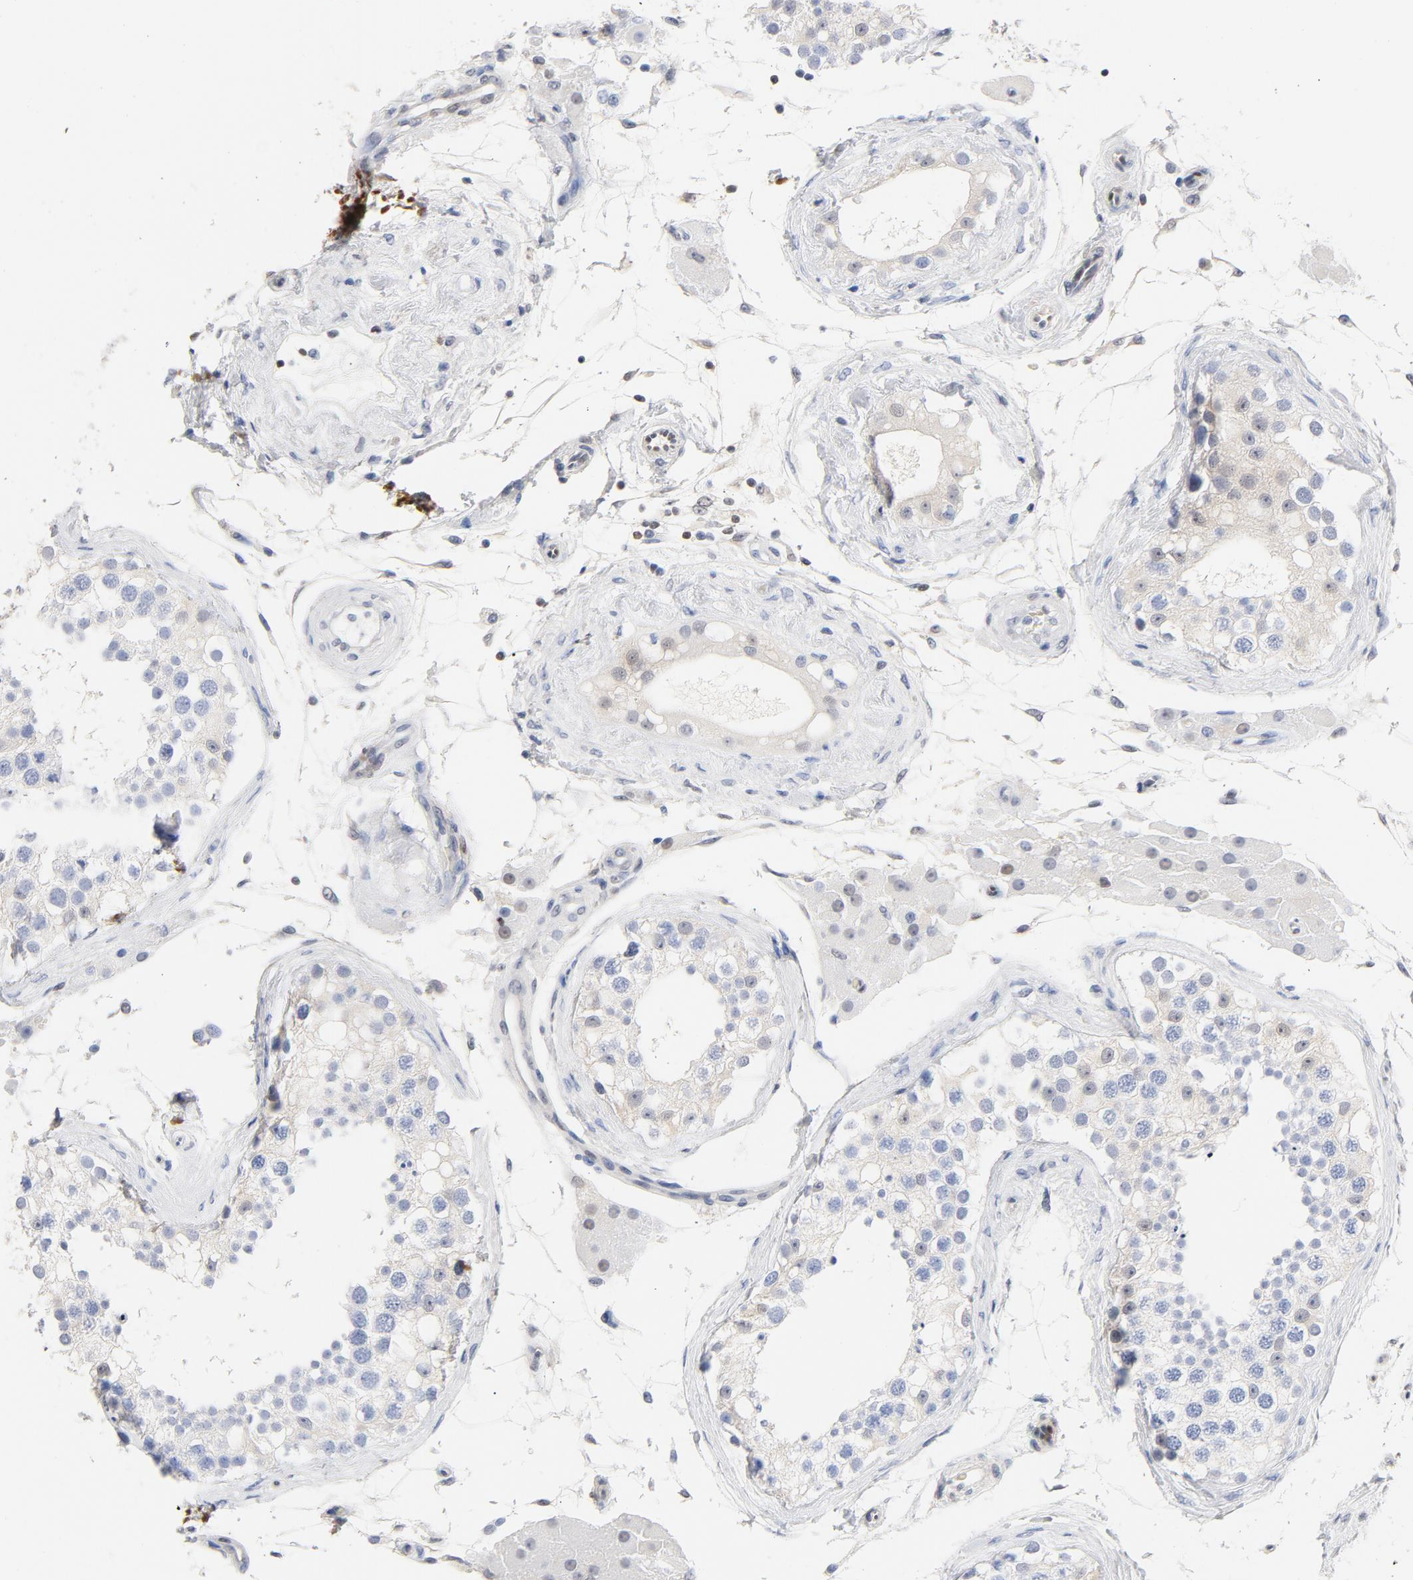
{"staining": {"intensity": "weak", "quantity": "25%-75%", "location": "cytoplasmic/membranous"}, "tissue": "testis", "cell_type": "Cells in seminiferous ducts", "image_type": "normal", "snomed": [{"axis": "morphology", "description": "Normal tissue, NOS"}, {"axis": "topography", "description": "Testis"}], "caption": "This micrograph exhibits immunohistochemistry staining of unremarkable testis, with low weak cytoplasmic/membranous expression in approximately 25%-75% of cells in seminiferous ducts.", "gene": "CDKN1B", "patient": {"sex": "male", "age": 68}}